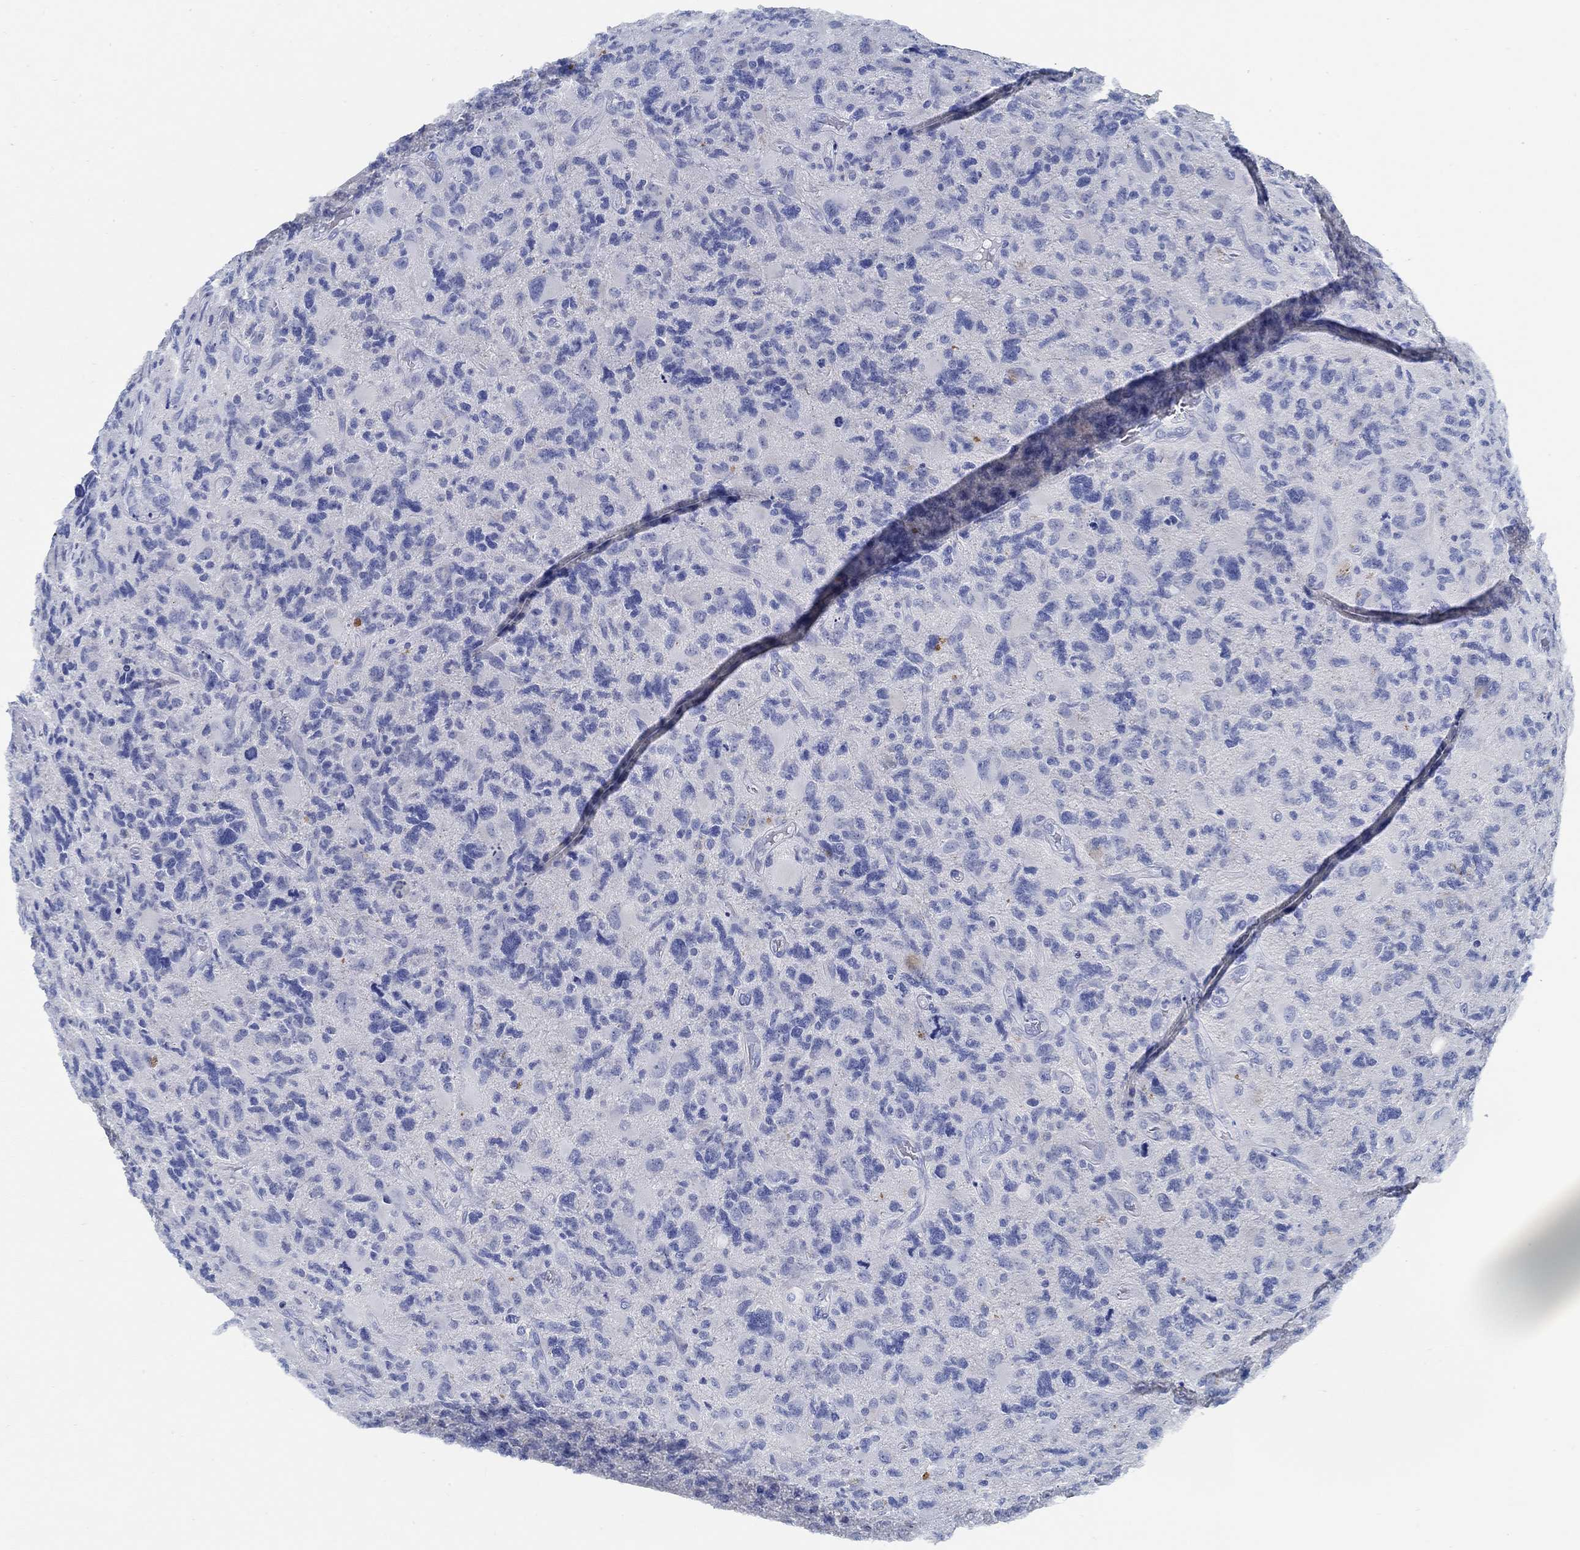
{"staining": {"intensity": "negative", "quantity": "none", "location": "none"}, "tissue": "glioma", "cell_type": "Tumor cells", "image_type": "cancer", "snomed": [{"axis": "morphology", "description": "Glioma, malignant, High grade"}, {"axis": "topography", "description": "Cerebral cortex"}], "caption": "This is an immunohistochemistry image of glioma. There is no staining in tumor cells.", "gene": "SLC45A1", "patient": {"sex": "male", "age": 70}}